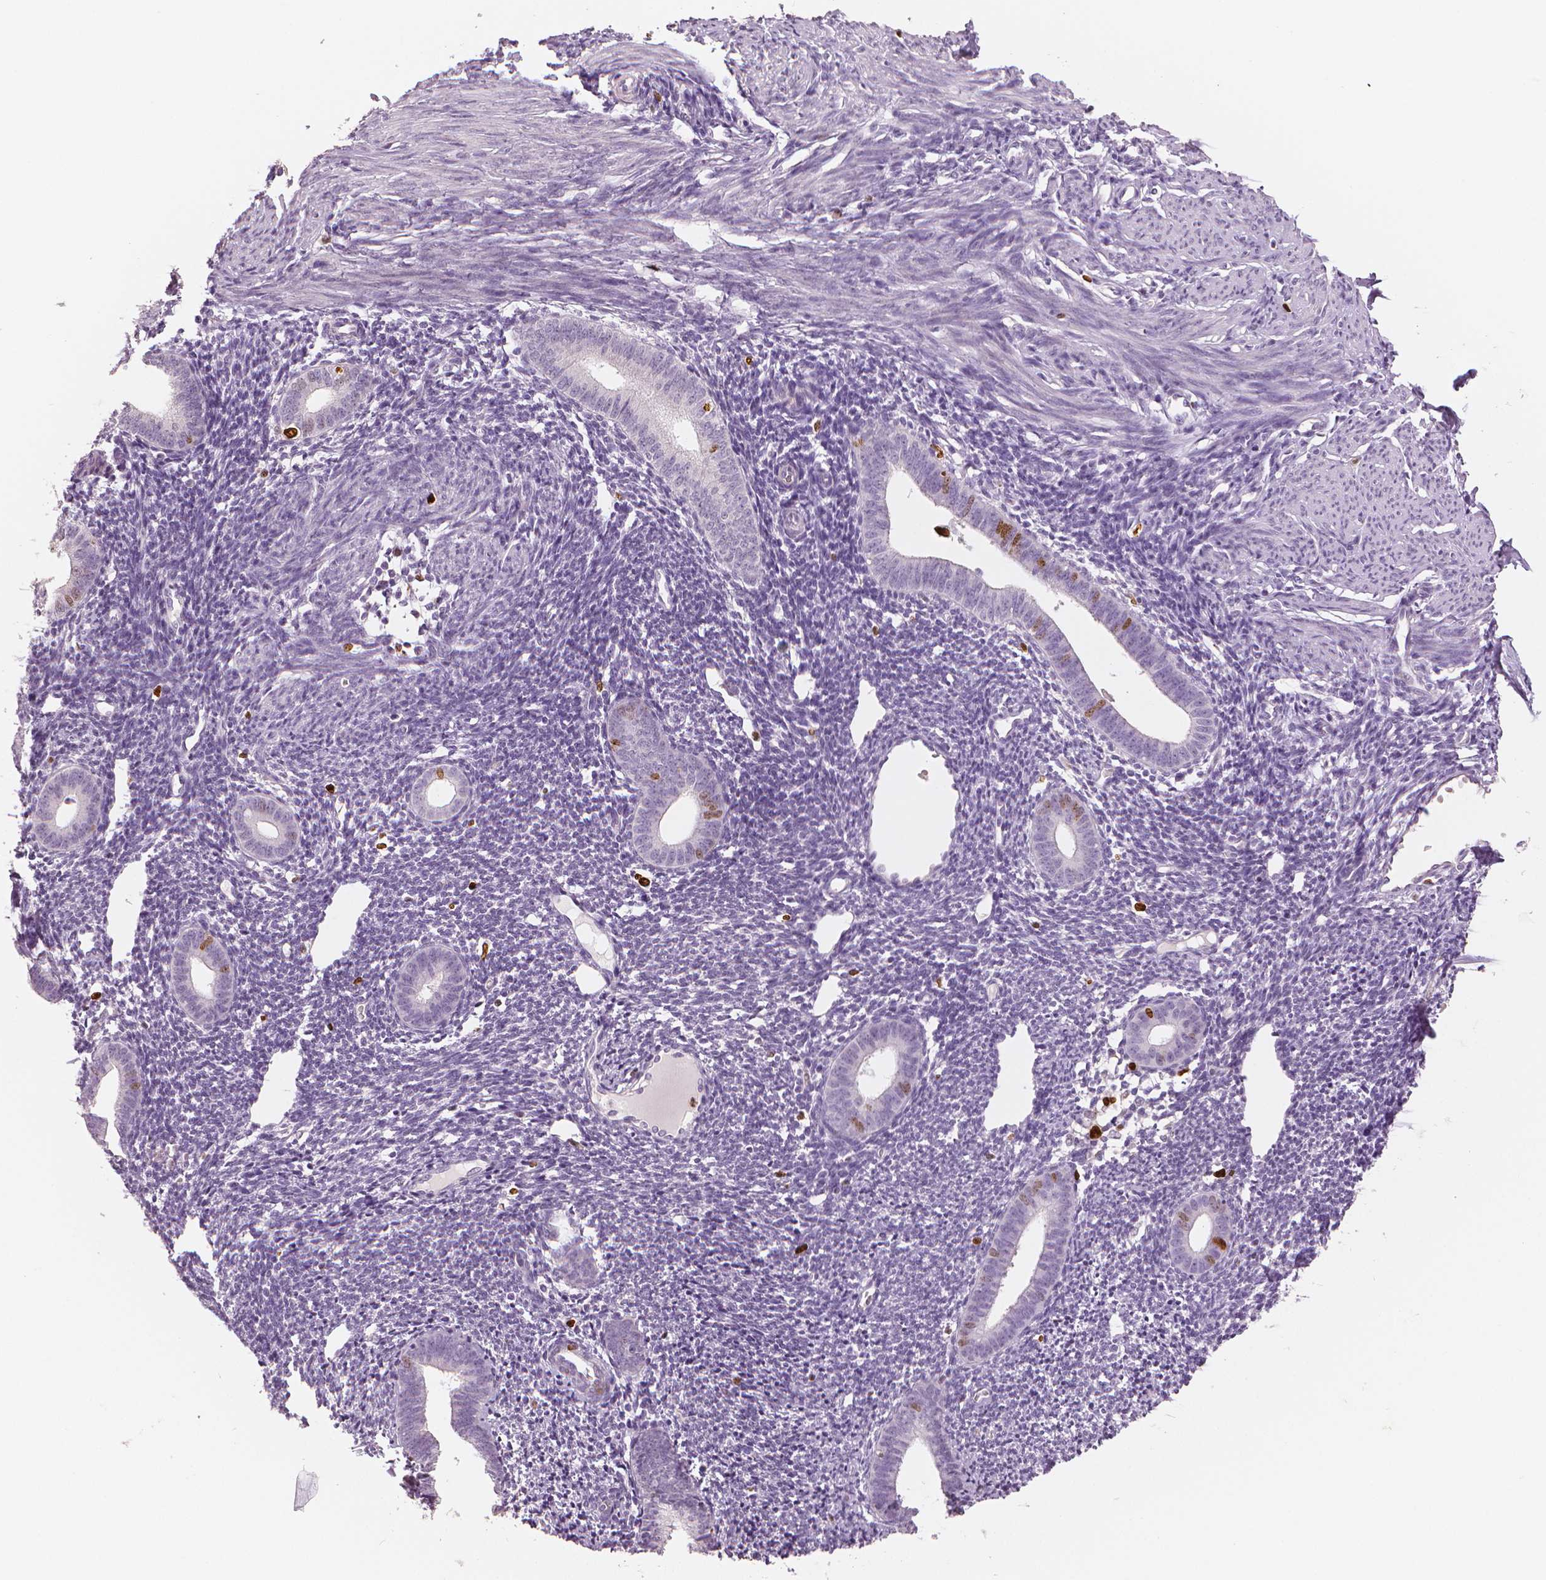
{"staining": {"intensity": "negative", "quantity": "none", "location": "none"}, "tissue": "endometrium", "cell_type": "Cells in endometrial stroma", "image_type": "normal", "snomed": [{"axis": "morphology", "description": "Normal tissue, NOS"}, {"axis": "topography", "description": "Endometrium"}], "caption": "Histopathology image shows no significant protein expression in cells in endometrial stroma of normal endometrium.", "gene": "MKI67", "patient": {"sex": "female", "age": 39}}